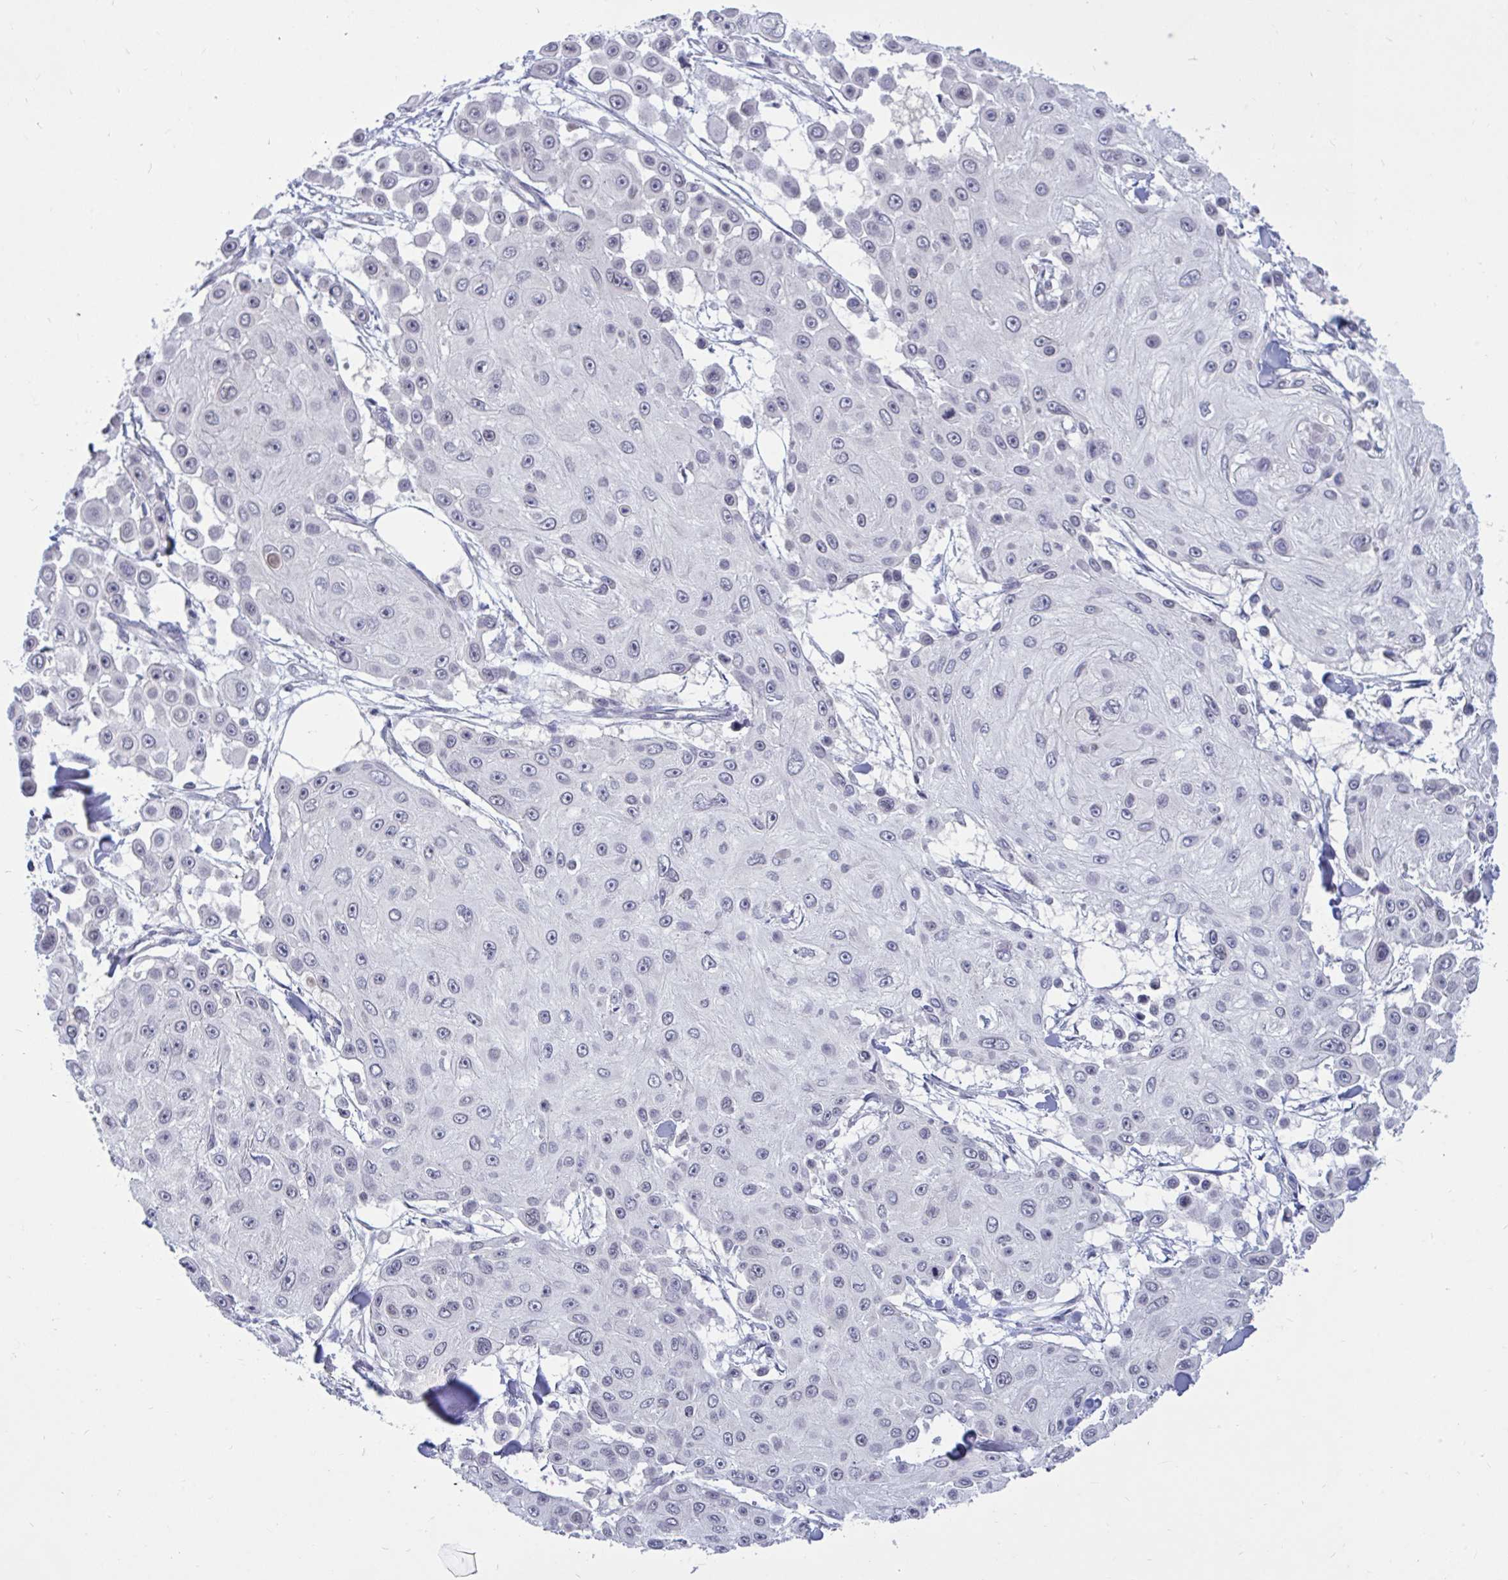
{"staining": {"intensity": "negative", "quantity": "none", "location": "none"}, "tissue": "skin cancer", "cell_type": "Tumor cells", "image_type": "cancer", "snomed": [{"axis": "morphology", "description": "Squamous cell carcinoma, NOS"}, {"axis": "topography", "description": "Skin"}], "caption": "Human skin squamous cell carcinoma stained for a protein using immunohistochemistry (IHC) reveals no staining in tumor cells.", "gene": "ARPP19", "patient": {"sex": "male", "age": 67}}